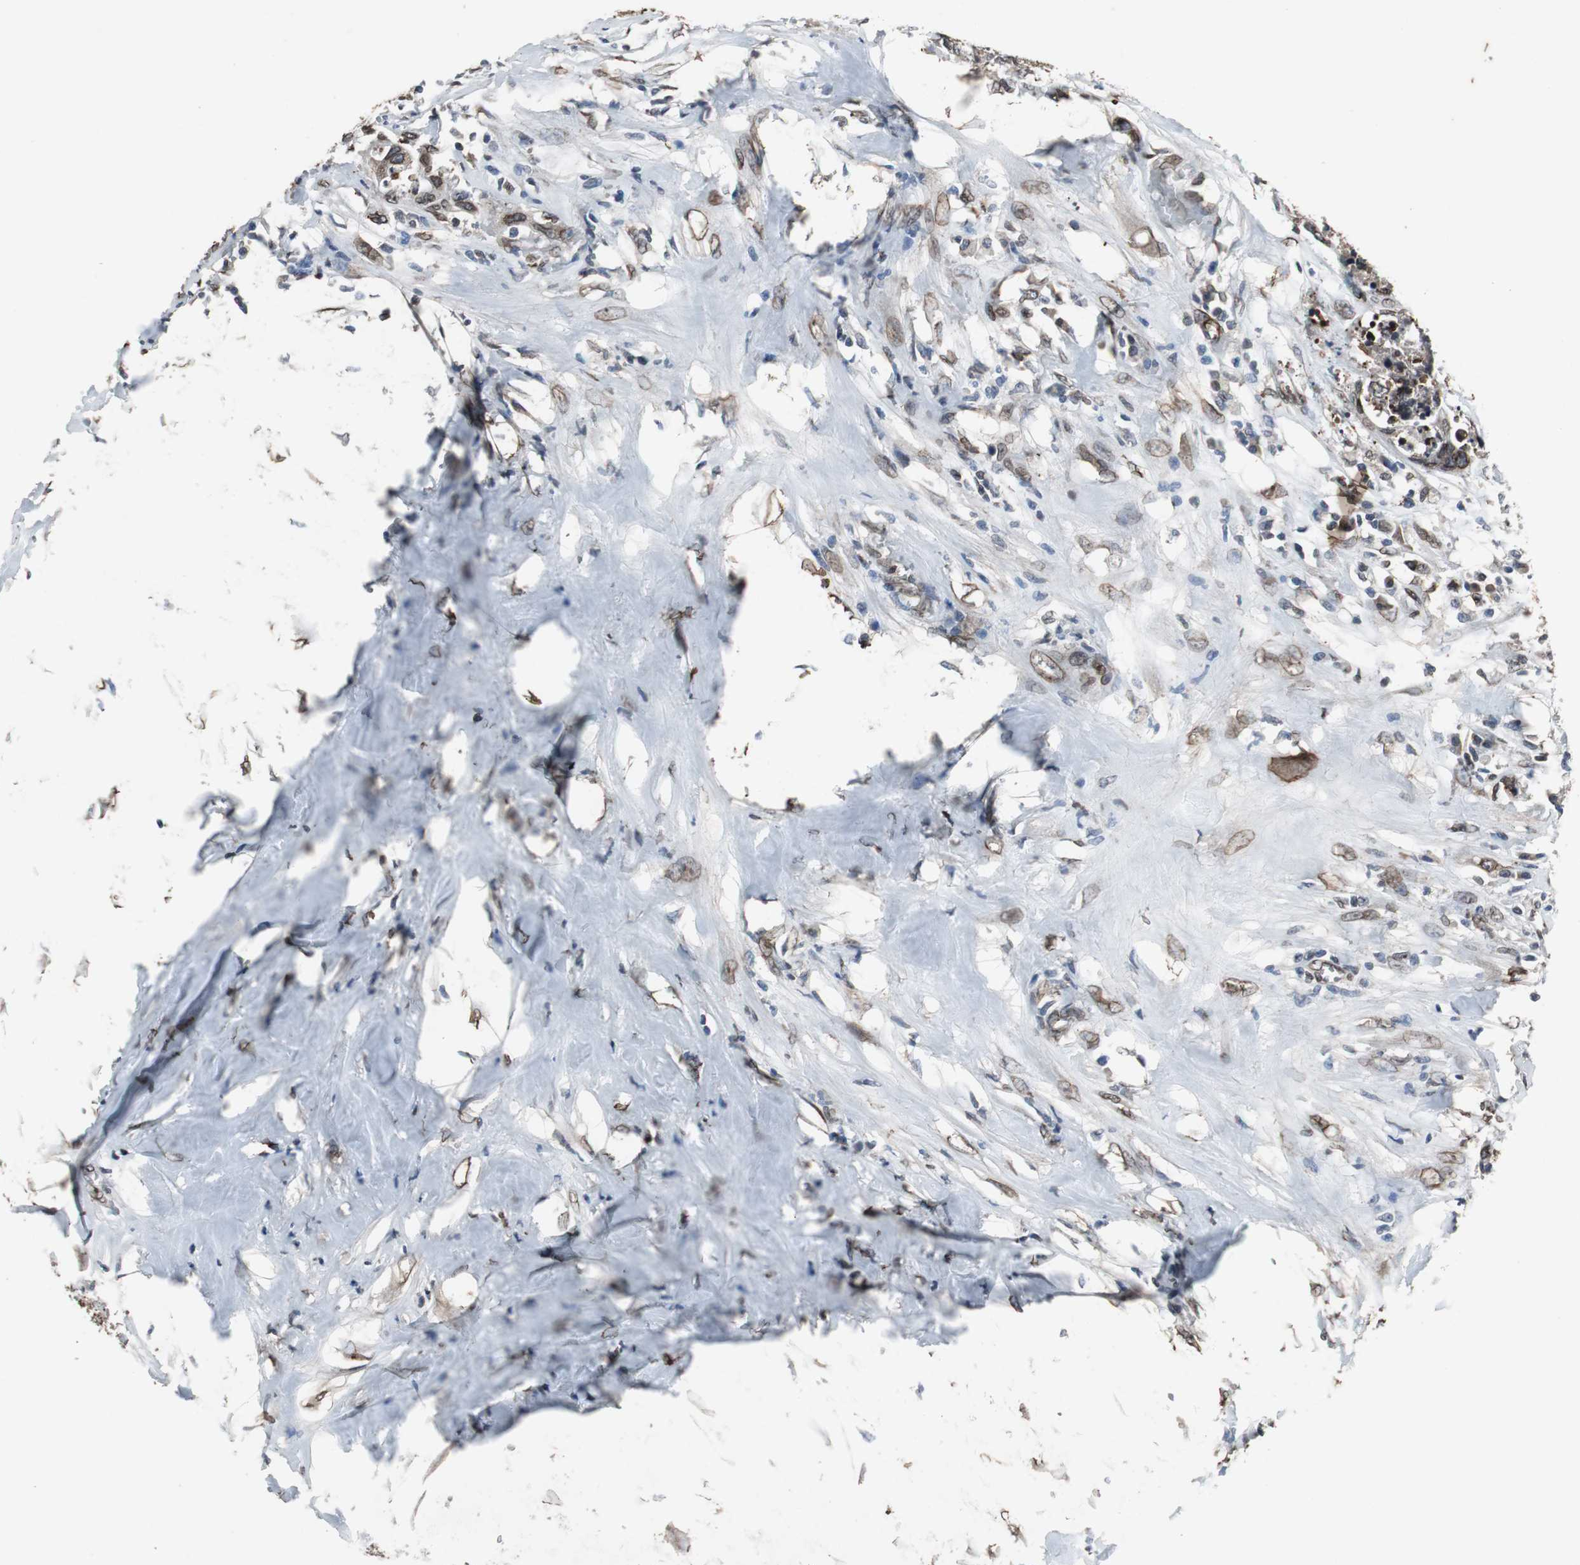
{"staining": {"intensity": "strong", "quantity": ">75%", "location": "cytoplasmic/membranous,nuclear"}, "tissue": "colorectal cancer", "cell_type": "Tumor cells", "image_type": "cancer", "snomed": [{"axis": "morphology", "description": "Adenocarcinoma, NOS"}, {"axis": "topography", "description": "Rectum"}], "caption": "An image of human colorectal cancer stained for a protein exhibits strong cytoplasmic/membranous and nuclear brown staining in tumor cells. (DAB (3,3'-diaminobenzidine) IHC with brightfield microscopy, high magnification).", "gene": "LMNA", "patient": {"sex": "male", "age": 55}}